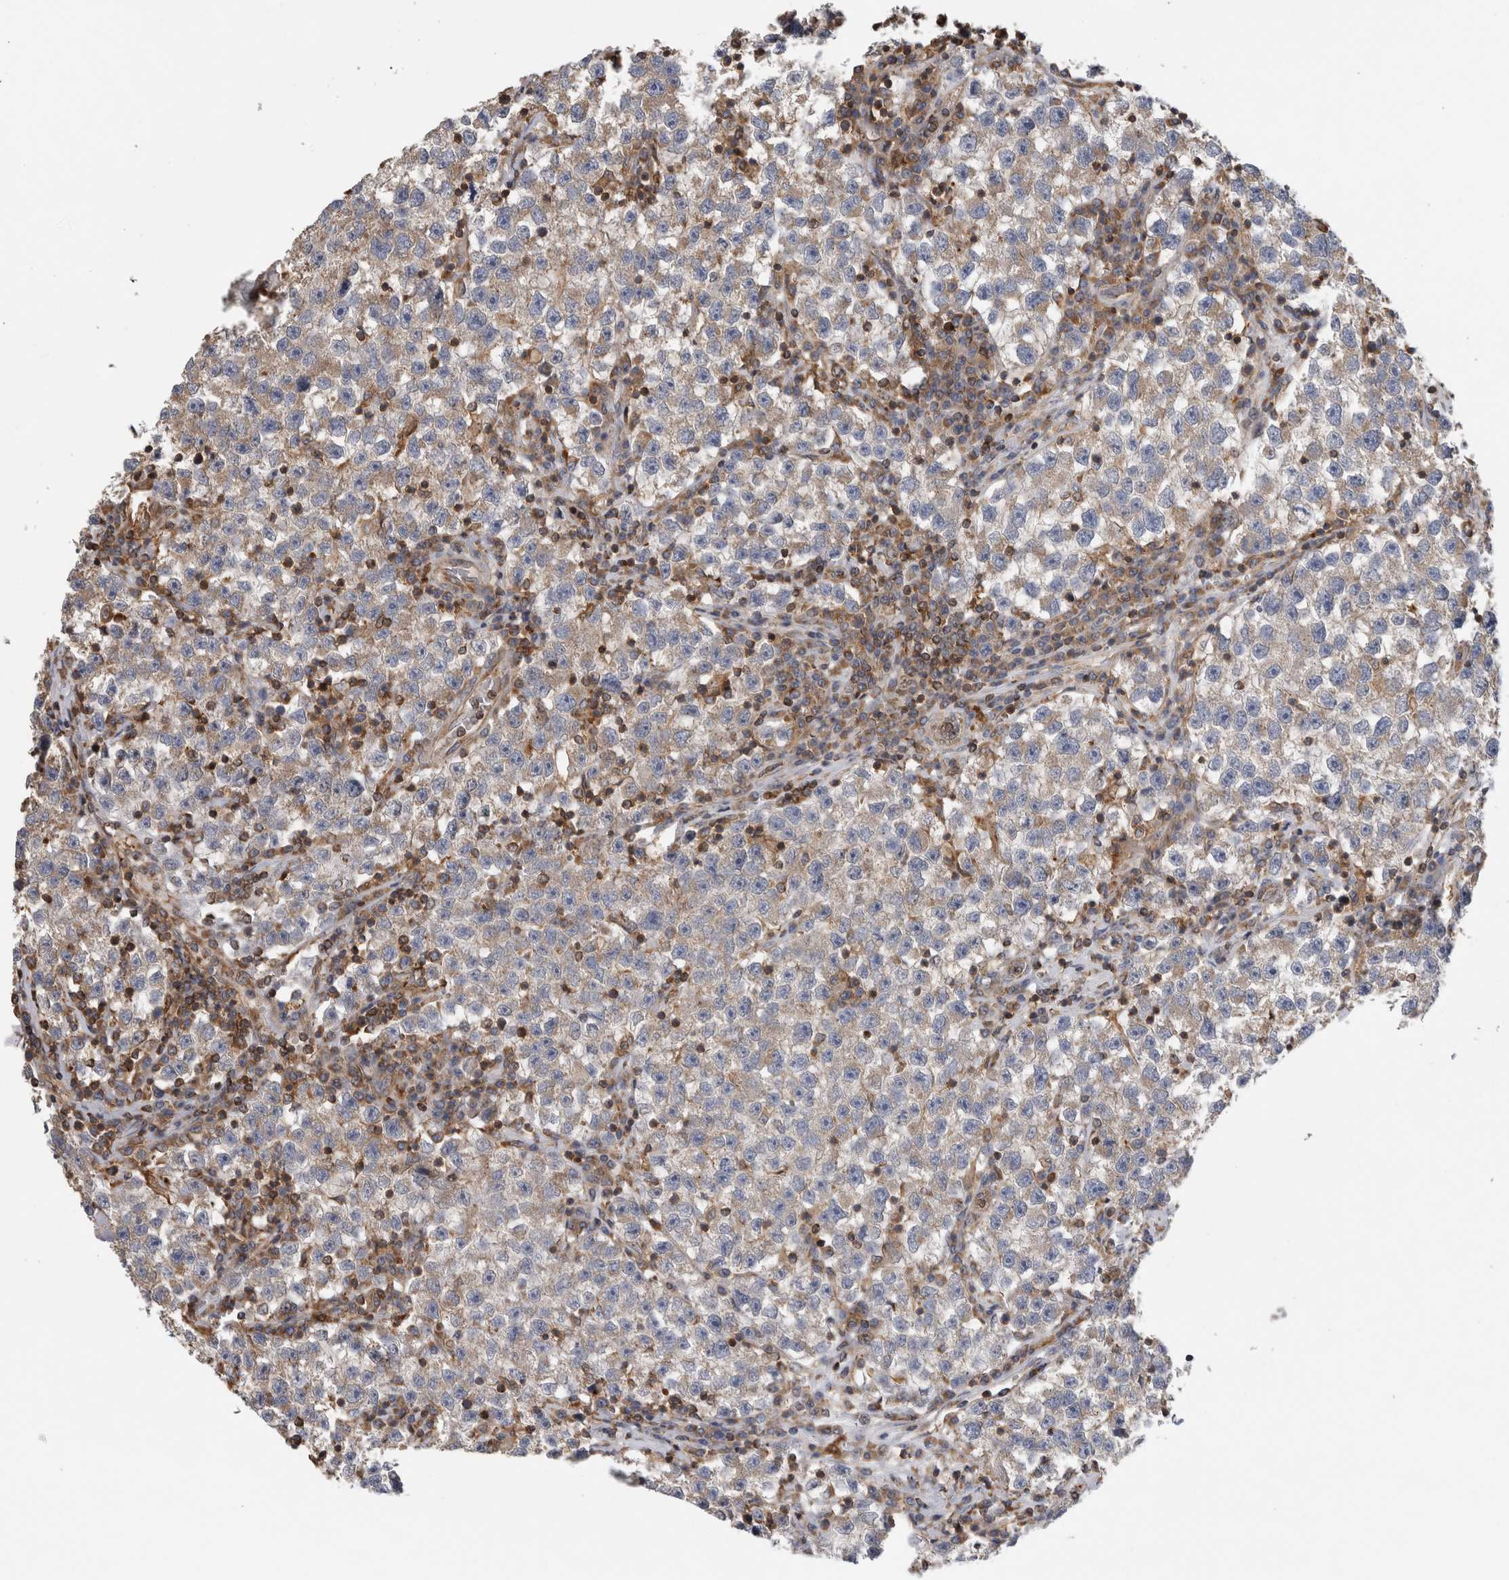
{"staining": {"intensity": "weak", "quantity": "25%-75%", "location": "cytoplasmic/membranous"}, "tissue": "testis cancer", "cell_type": "Tumor cells", "image_type": "cancer", "snomed": [{"axis": "morphology", "description": "Seminoma, NOS"}, {"axis": "topography", "description": "Testis"}], "caption": "High-power microscopy captured an immunohistochemistry (IHC) image of seminoma (testis), revealing weak cytoplasmic/membranous expression in about 25%-75% of tumor cells.", "gene": "GRIK2", "patient": {"sex": "male", "age": 22}}